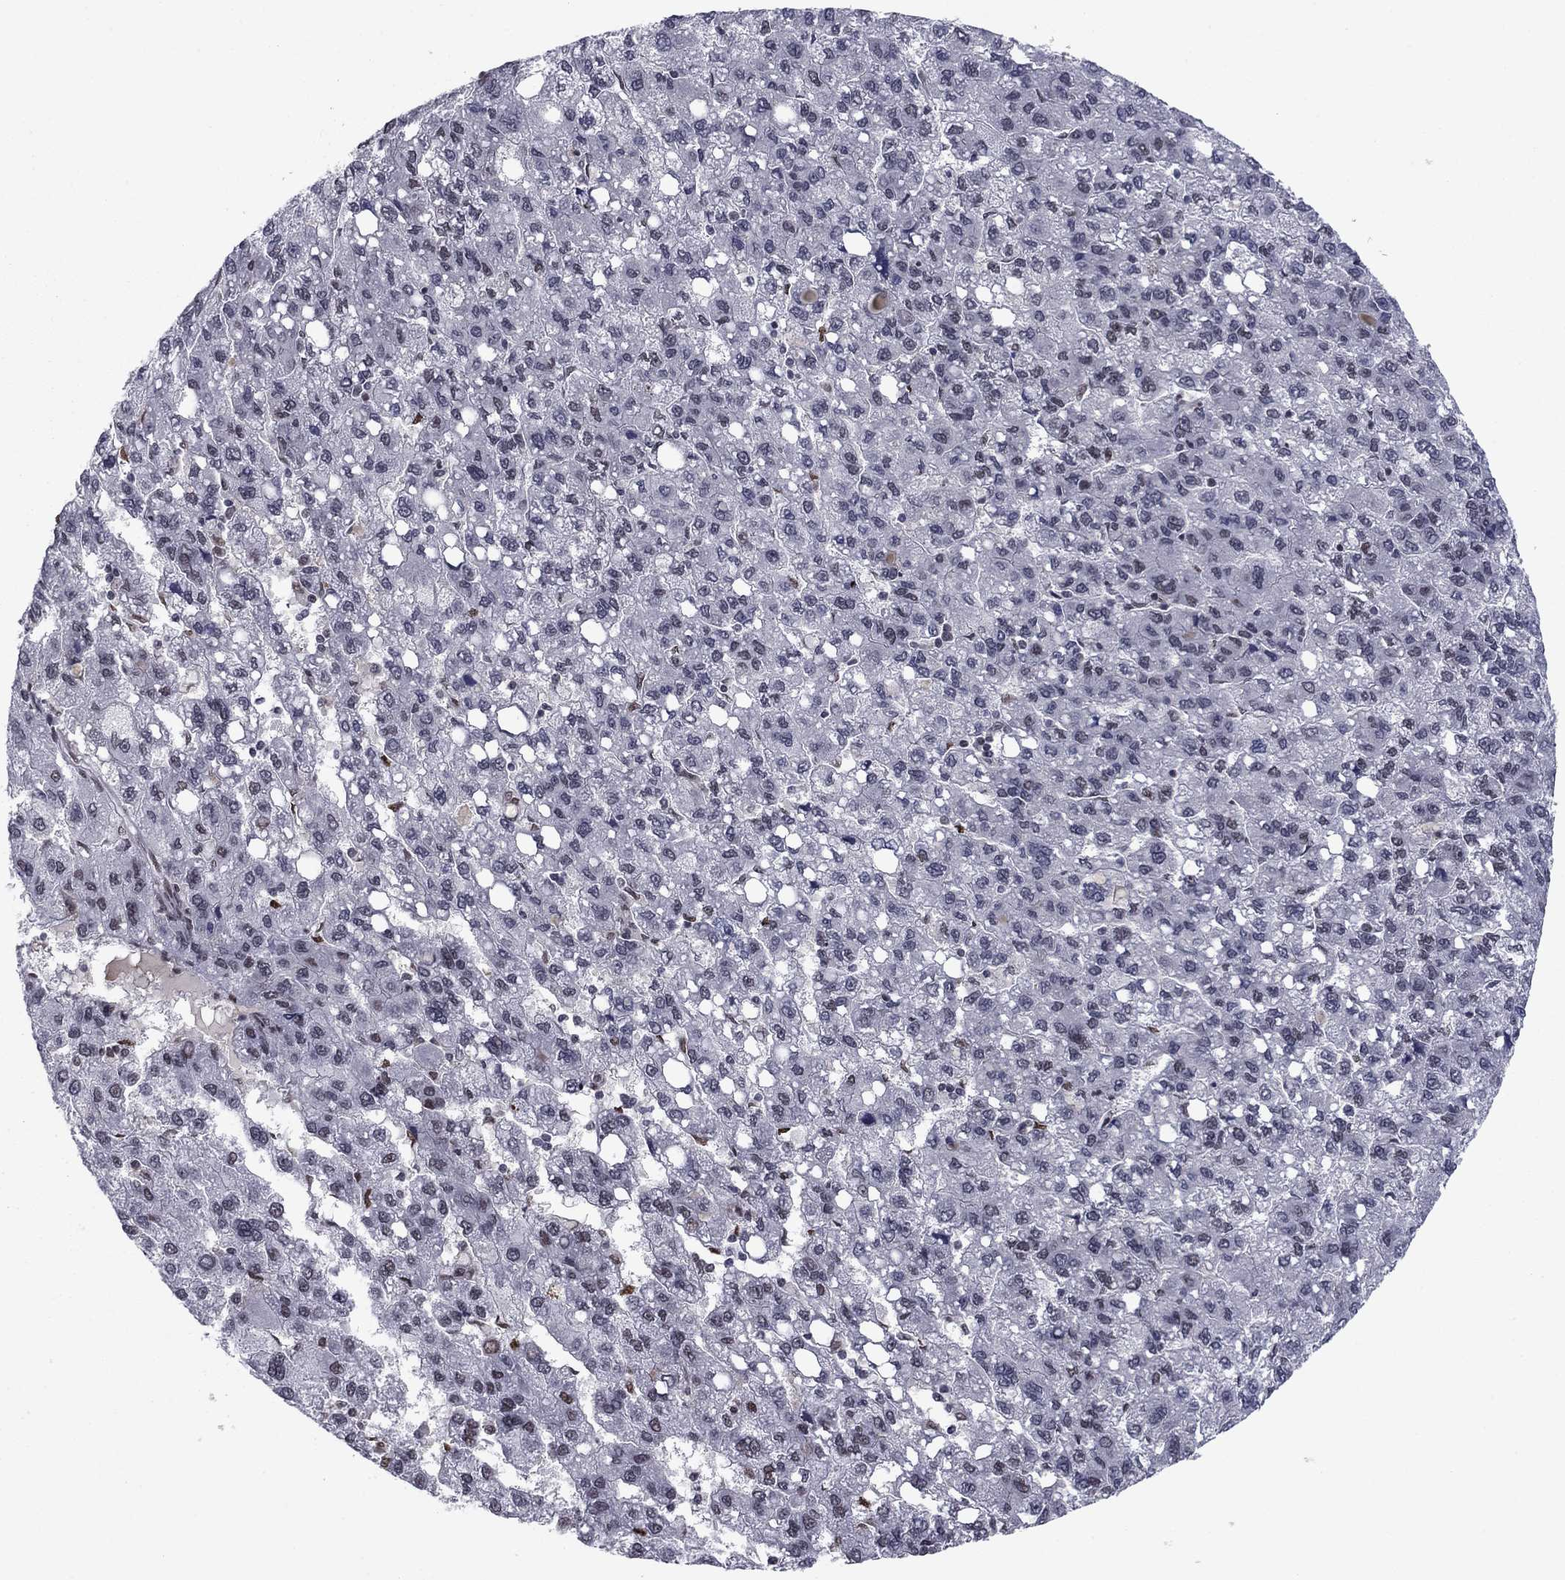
{"staining": {"intensity": "moderate", "quantity": "<25%", "location": "nuclear"}, "tissue": "liver cancer", "cell_type": "Tumor cells", "image_type": "cancer", "snomed": [{"axis": "morphology", "description": "Carcinoma, Hepatocellular, NOS"}, {"axis": "topography", "description": "Liver"}], "caption": "This is an image of IHC staining of liver hepatocellular carcinoma, which shows moderate expression in the nuclear of tumor cells.", "gene": "USP54", "patient": {"sex": "female", "age": 82}}